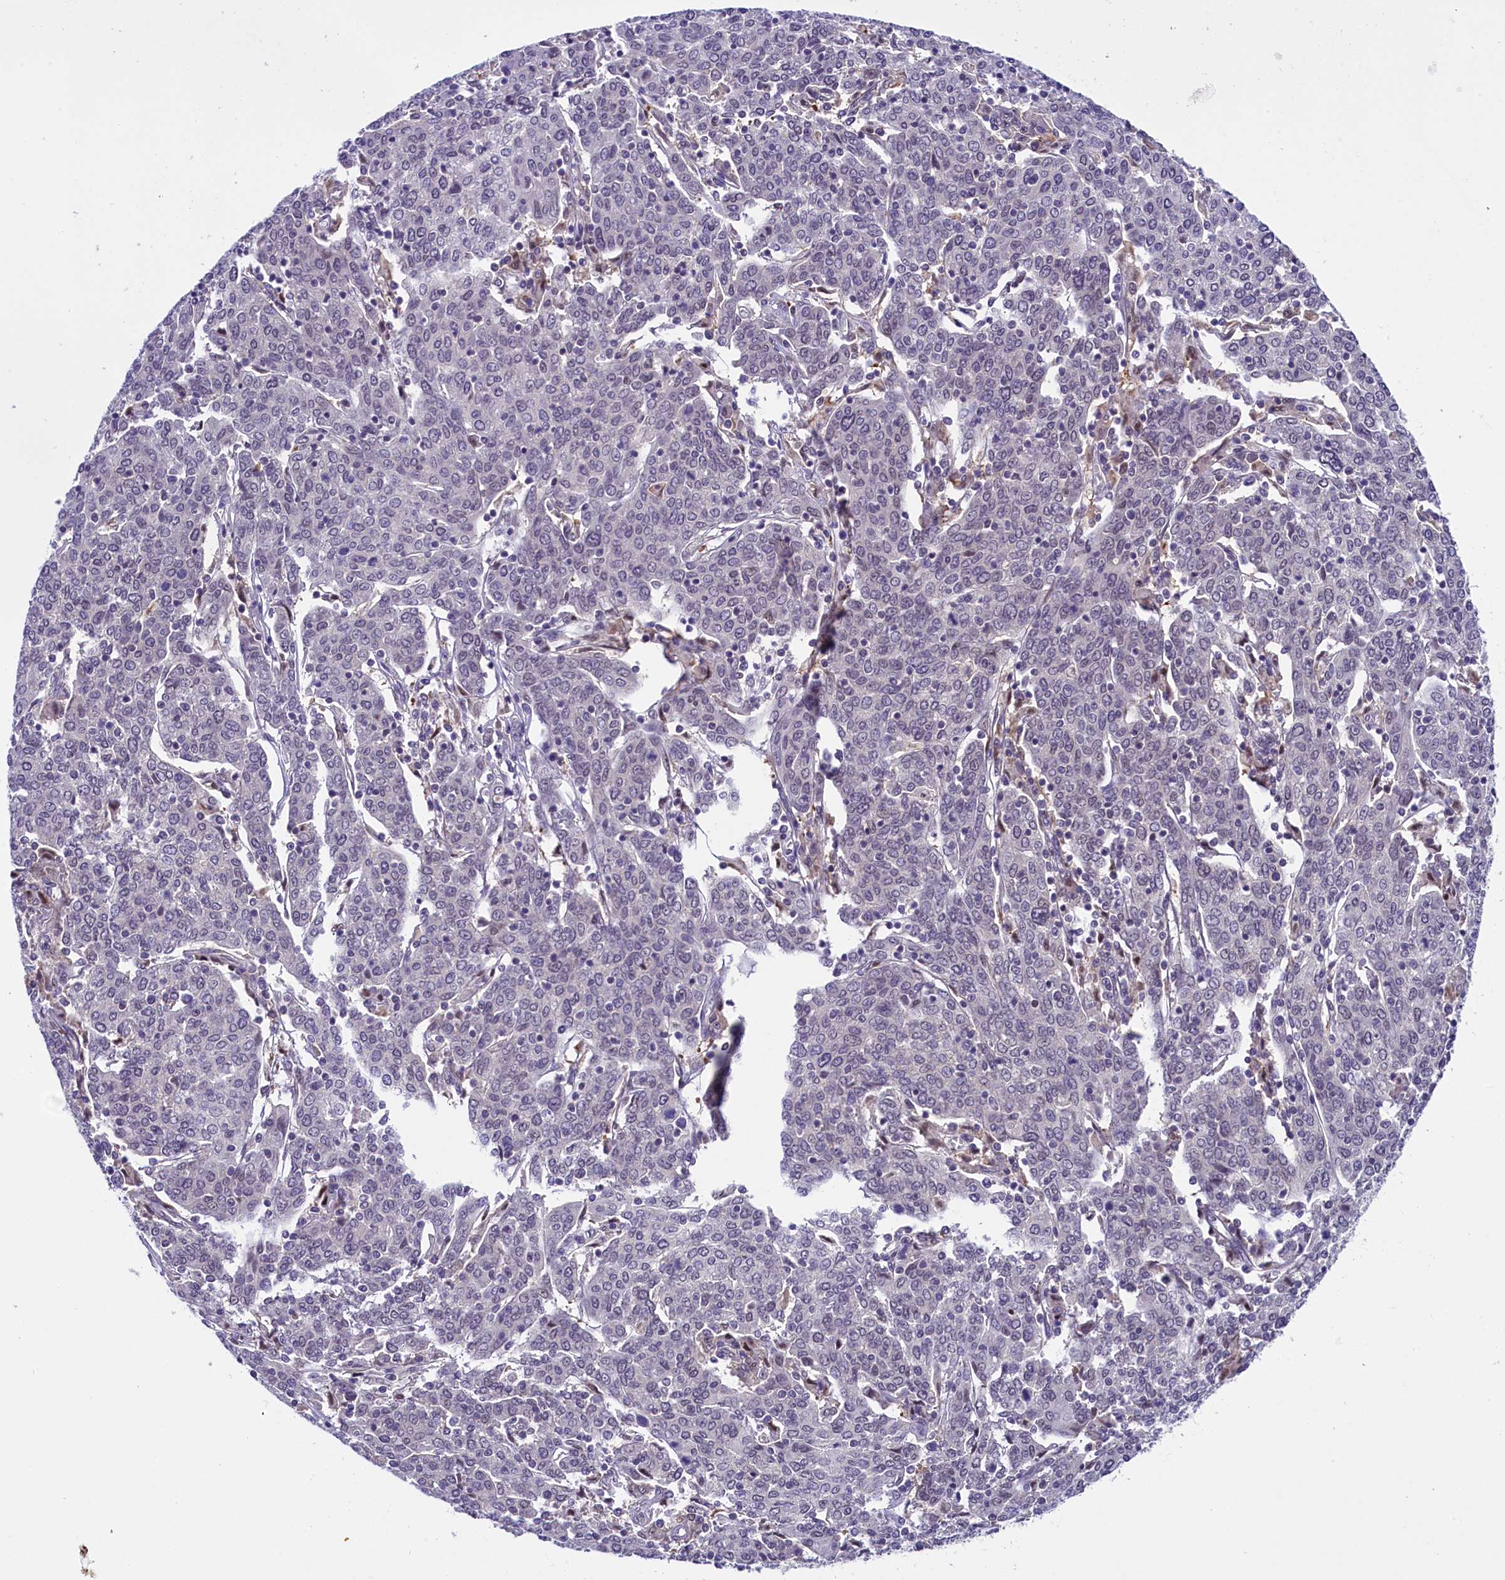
{"staining": {"intensity": "negative", "quantity": "none", "location": "none"}, "tissue": "cervical cancer", "cell_type": "Tumor cells", "image_type": "cancer", "snomed": [{"axis": "morphology", "description": "Squamous cell carcinoma, NOS"}, {"axis": "topography", "description": "Cervix"}], "caption": "An immunohistochemistry (IHC) photomicrograph of cervical cancer is shown. There is no staining in tumor cells of cervical cancer. (Immunohistochemistry (ihc), brightfield microscopy, high magnification).", "gene": "IQCN", "patient": {"sex": "female", "age": 67}}